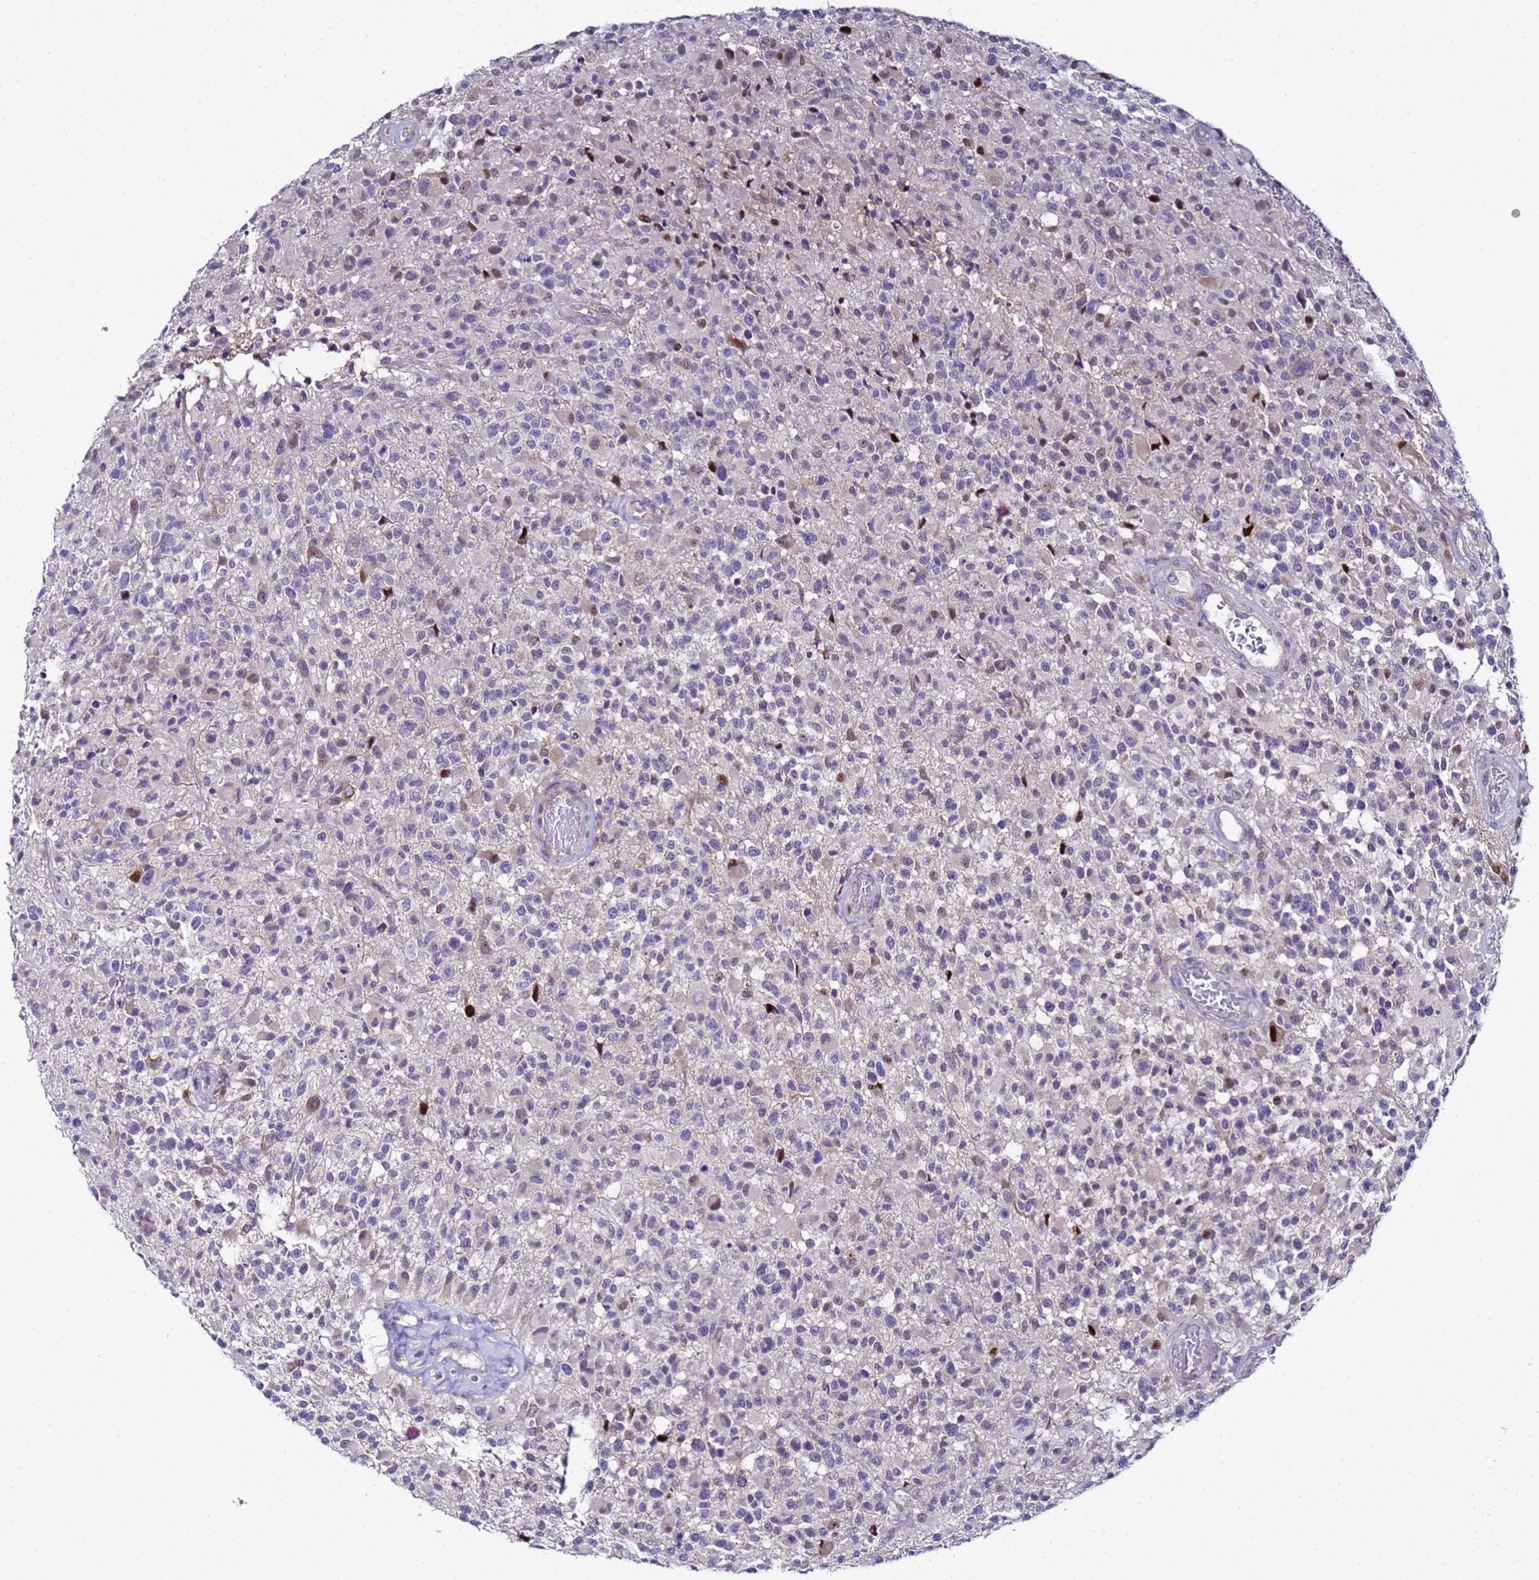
{"staining": {"intensity": "negative", "quantity": "none", "location": "none"}, "tissue": "glioma", "cell_type": "Tumor cells", "image_type": "cancer", "snomed": [{"axis": "morphology", "description": "Glioma, malignant, High grade"}, {"axis": "morphology", "description": "Glioblastoma, NOS"}, {"axis": "topography", "description": "Brain"}], "caption": "Immunohistochemistry (IHC) image of neoplastic tissue: human glioblastoma stained with DAB (3,3'-diaminobenzidine) reveals no significant protein positivity in tumor cells.", "gene": "ALG3", "patient": {"sex": "male", "age": 60}}